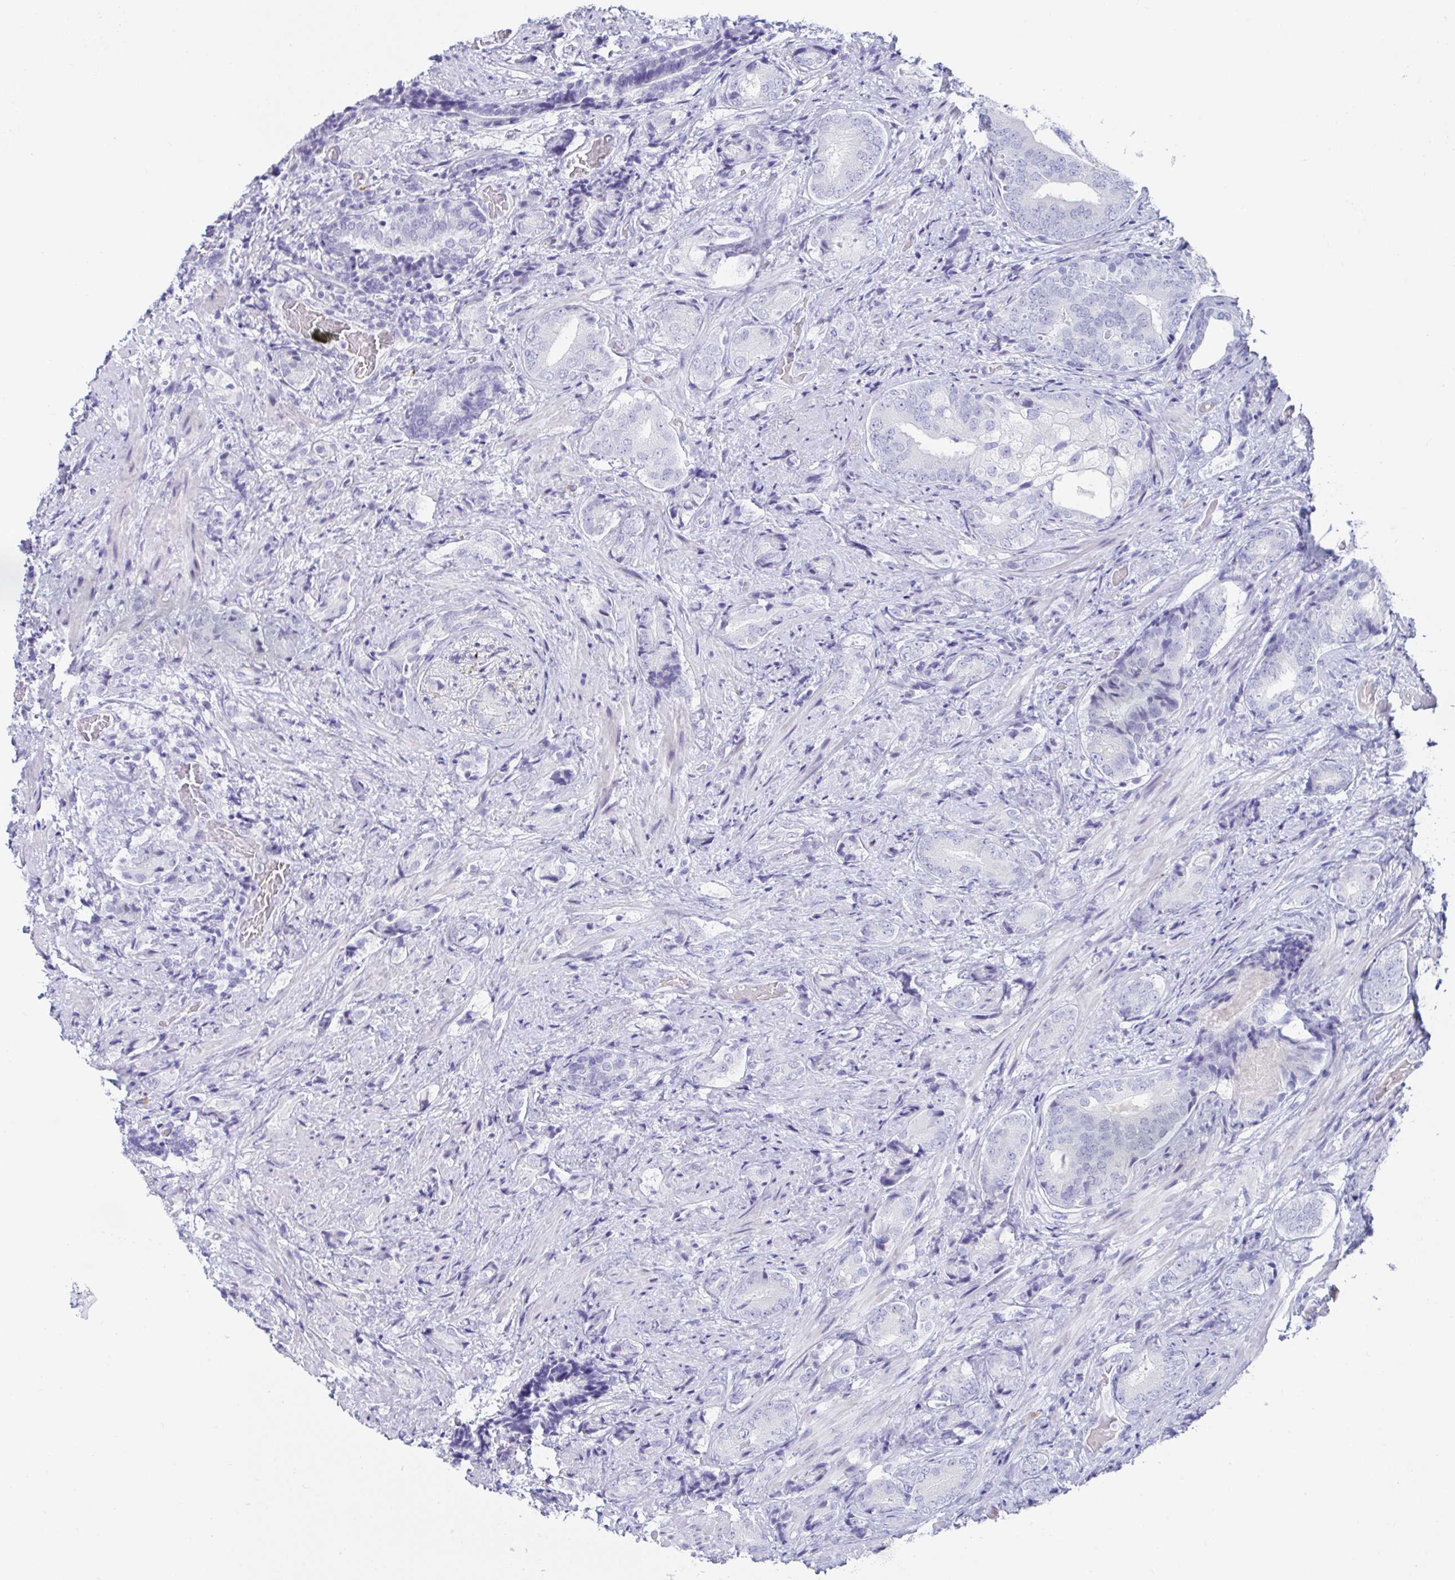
{"staining": {"intensity": "negative", "quantity": "none", "location": "none"}, "tissue": "prostate cancer", "cell_type": "Tumor cells", "image_type": "cancer", "snomed": [{"axis": "morphology", "description": "Adenocarcinoma, High grade"}, {"axis": "topography", "description": "Prostate"}], "caption": "A high-resolution histopathology image shows immunohistochemistry staining of prostate cancer (high-grade adenocarcinoma), which demonstrates no significant positivity in tumor cells.", "gene": "PLA2G1B", "patient": {"sex": "male", "age": 62}}